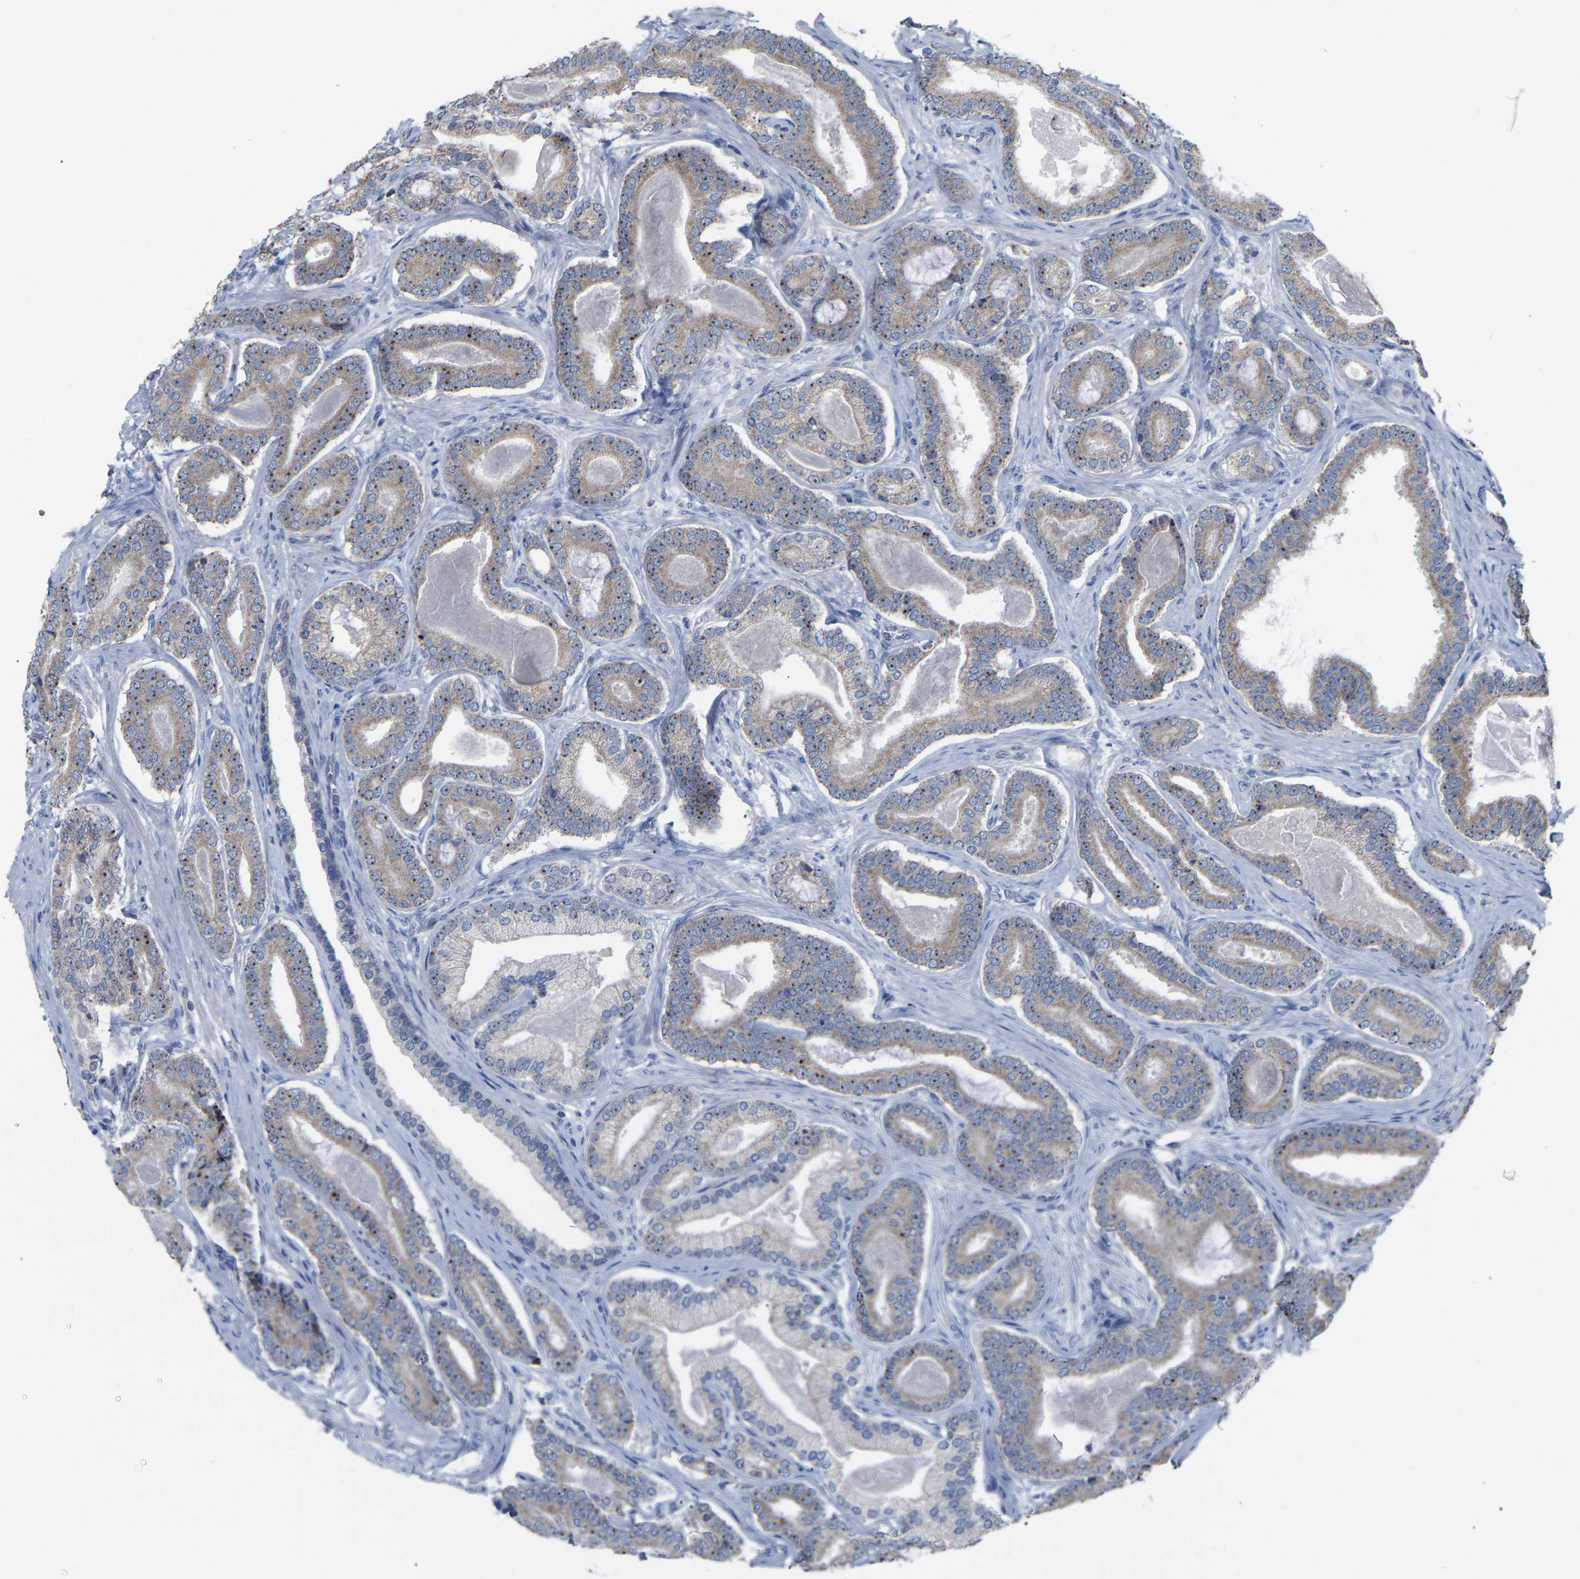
{"staining": {"intensity": "moderate", "quantity": ">75%", "location": "cytoplasmic/membranous,nuclear"}, "tissue": "prostate cancer", "cell_type": "Tumor cells", "image_type": "cancer", "snomed": [{"axis": "morphology", "description": "Adenocarcinoma, High grade"}, {"axis": "topography", "description": "Prostate"}], "caption": "There is medium levels of moderate cytoplasmic/membranous and nuclear expression in tumor cells of prostate high-grade adenocarcinoma, as demonstrated by immunohistochemical staining (brown color).", "gene": "NOP53", "patient": {"sex": "male", "age": 60}}